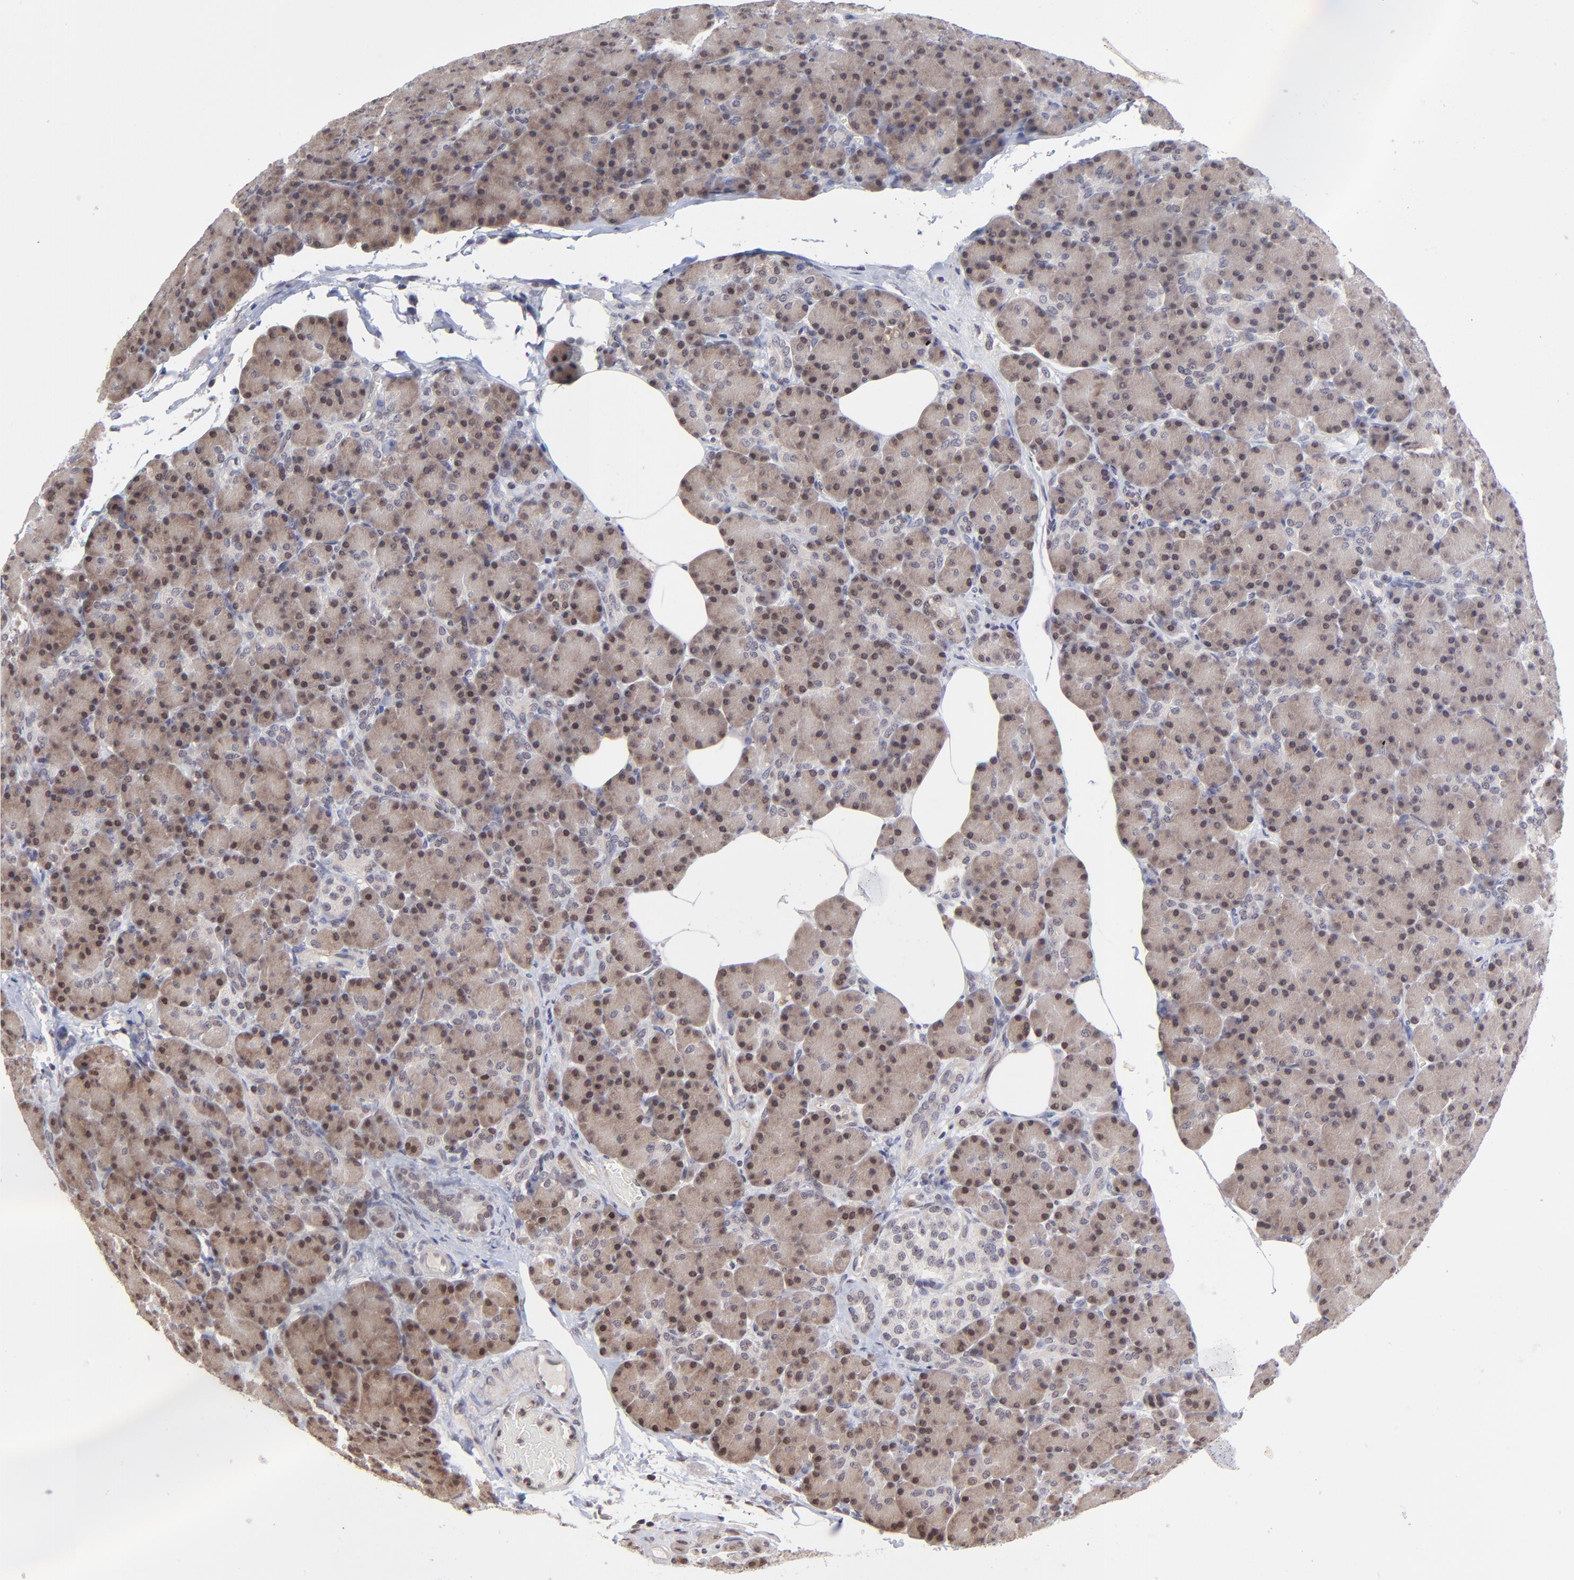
{"staining": {"intensity": "moderate", "quantity": ">75%", "location": "cytoplasmic/membranous,nuclear"}, "tissue": "pancreas", "cell_type": "Exocrine glandular cells", "image_type": "normal", "snomed": [{"axis": "morphology", "description": "Normal tissue, NOS"}, {"axis": "topography", "description": "Pancreas"}], "caption": "This is an image of IHC staining of unremarkable pancreas, which shows moderate positivity in the cytoplasmic/membranous,nuclear of exocrine glandular cells.", "gene": "ZNF419", "patient": {"sex": "female", "age": 43}}